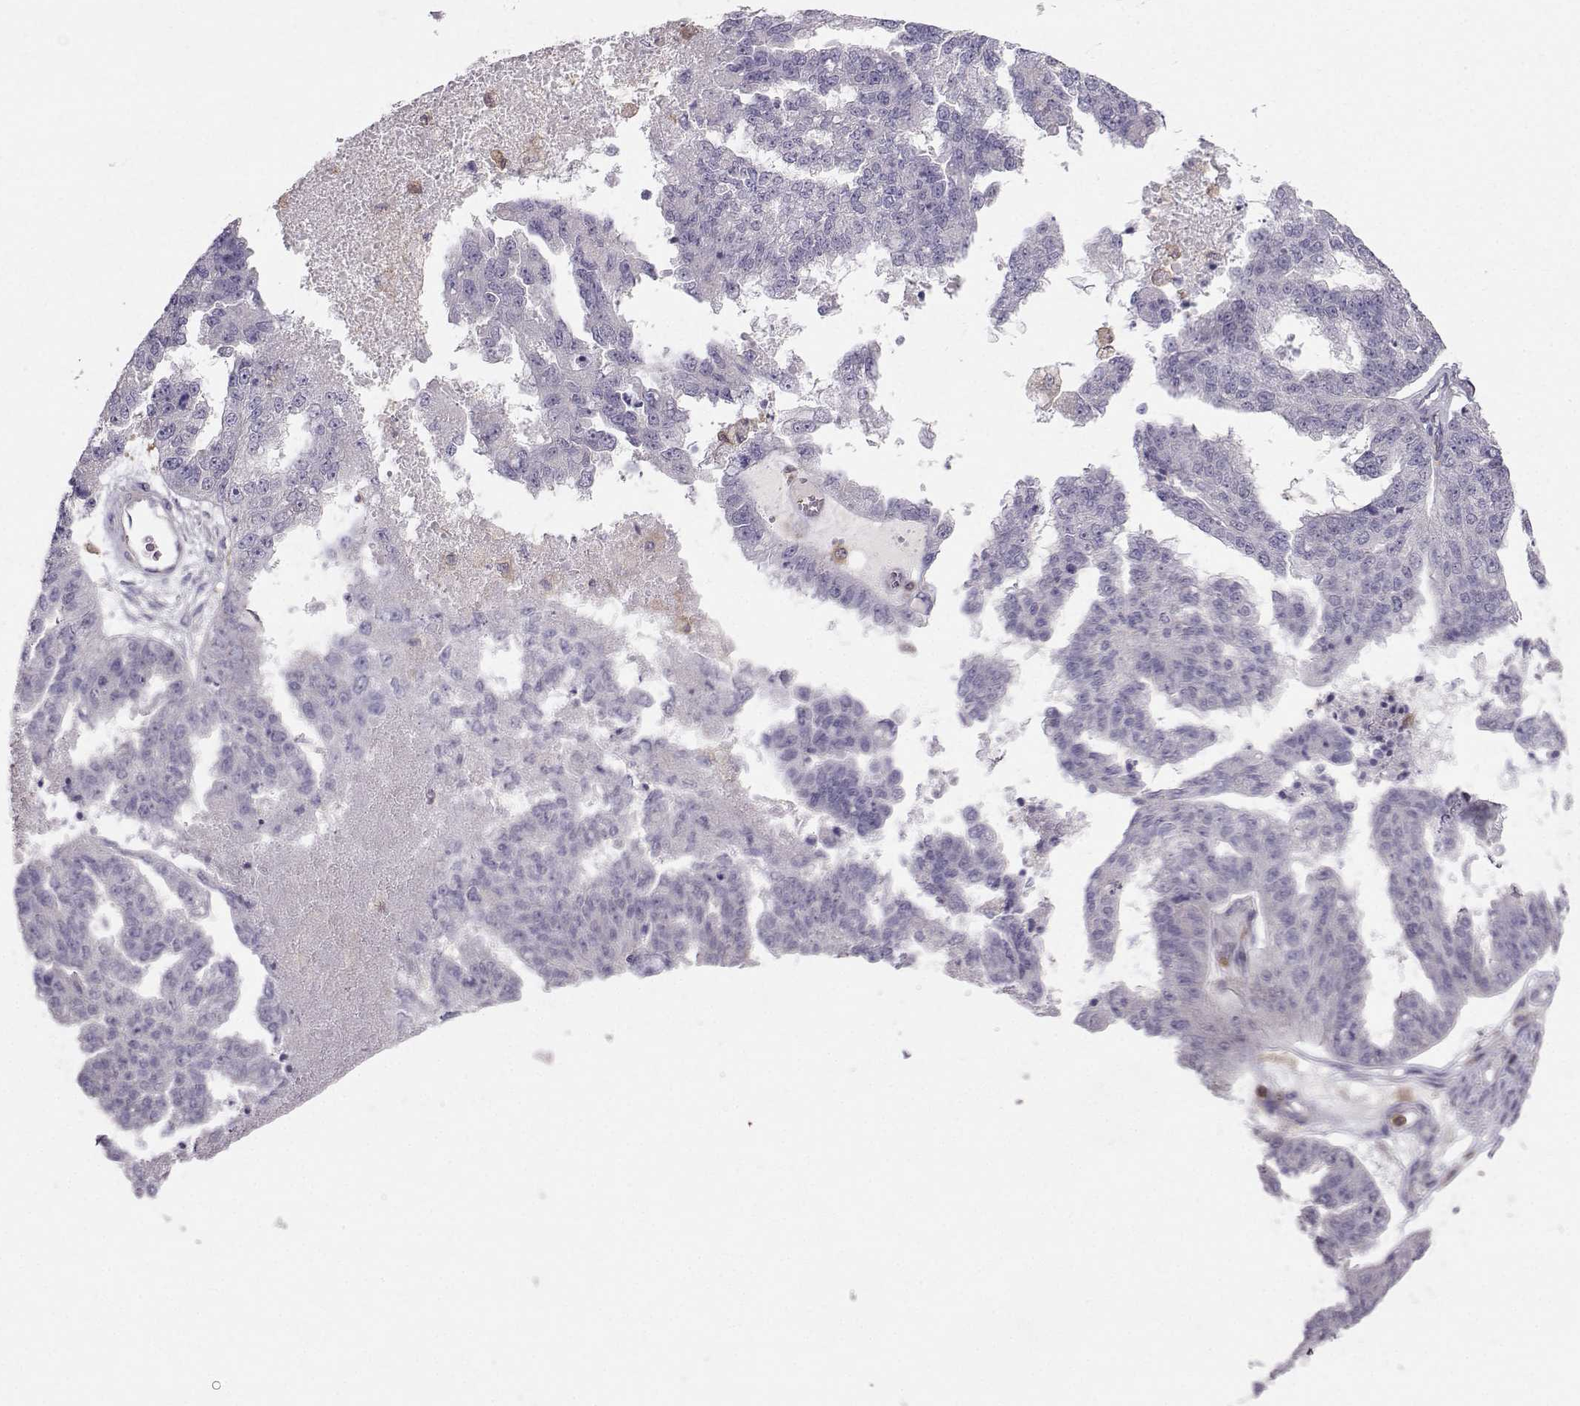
{"staining": {"intensity": "negative", "quantity": "none", "location": "none"}, "tissue": "ovarian cancer", "cell_type": "Tumor cells", "image_type": "cancer", "snomed": [{"axis": "morphology", "description": "Cystadenocarcinoma, serous, NOS"}, {"axis": "topography", "description": "Ovary"}], "caption": "Immunohistochemistry (IHC) micrograph of human serous cystadenocarcinoma (ovarian) stained for a protein (brown), which displays no staining in tumor cells. Brightfield microscopy of immunohistochemistry stained with DAB (brown) and hematoxylin (blue), captured at high magnification.", "gene": "ZBTB32", "patient": {"sex": "female", "age": 58}}